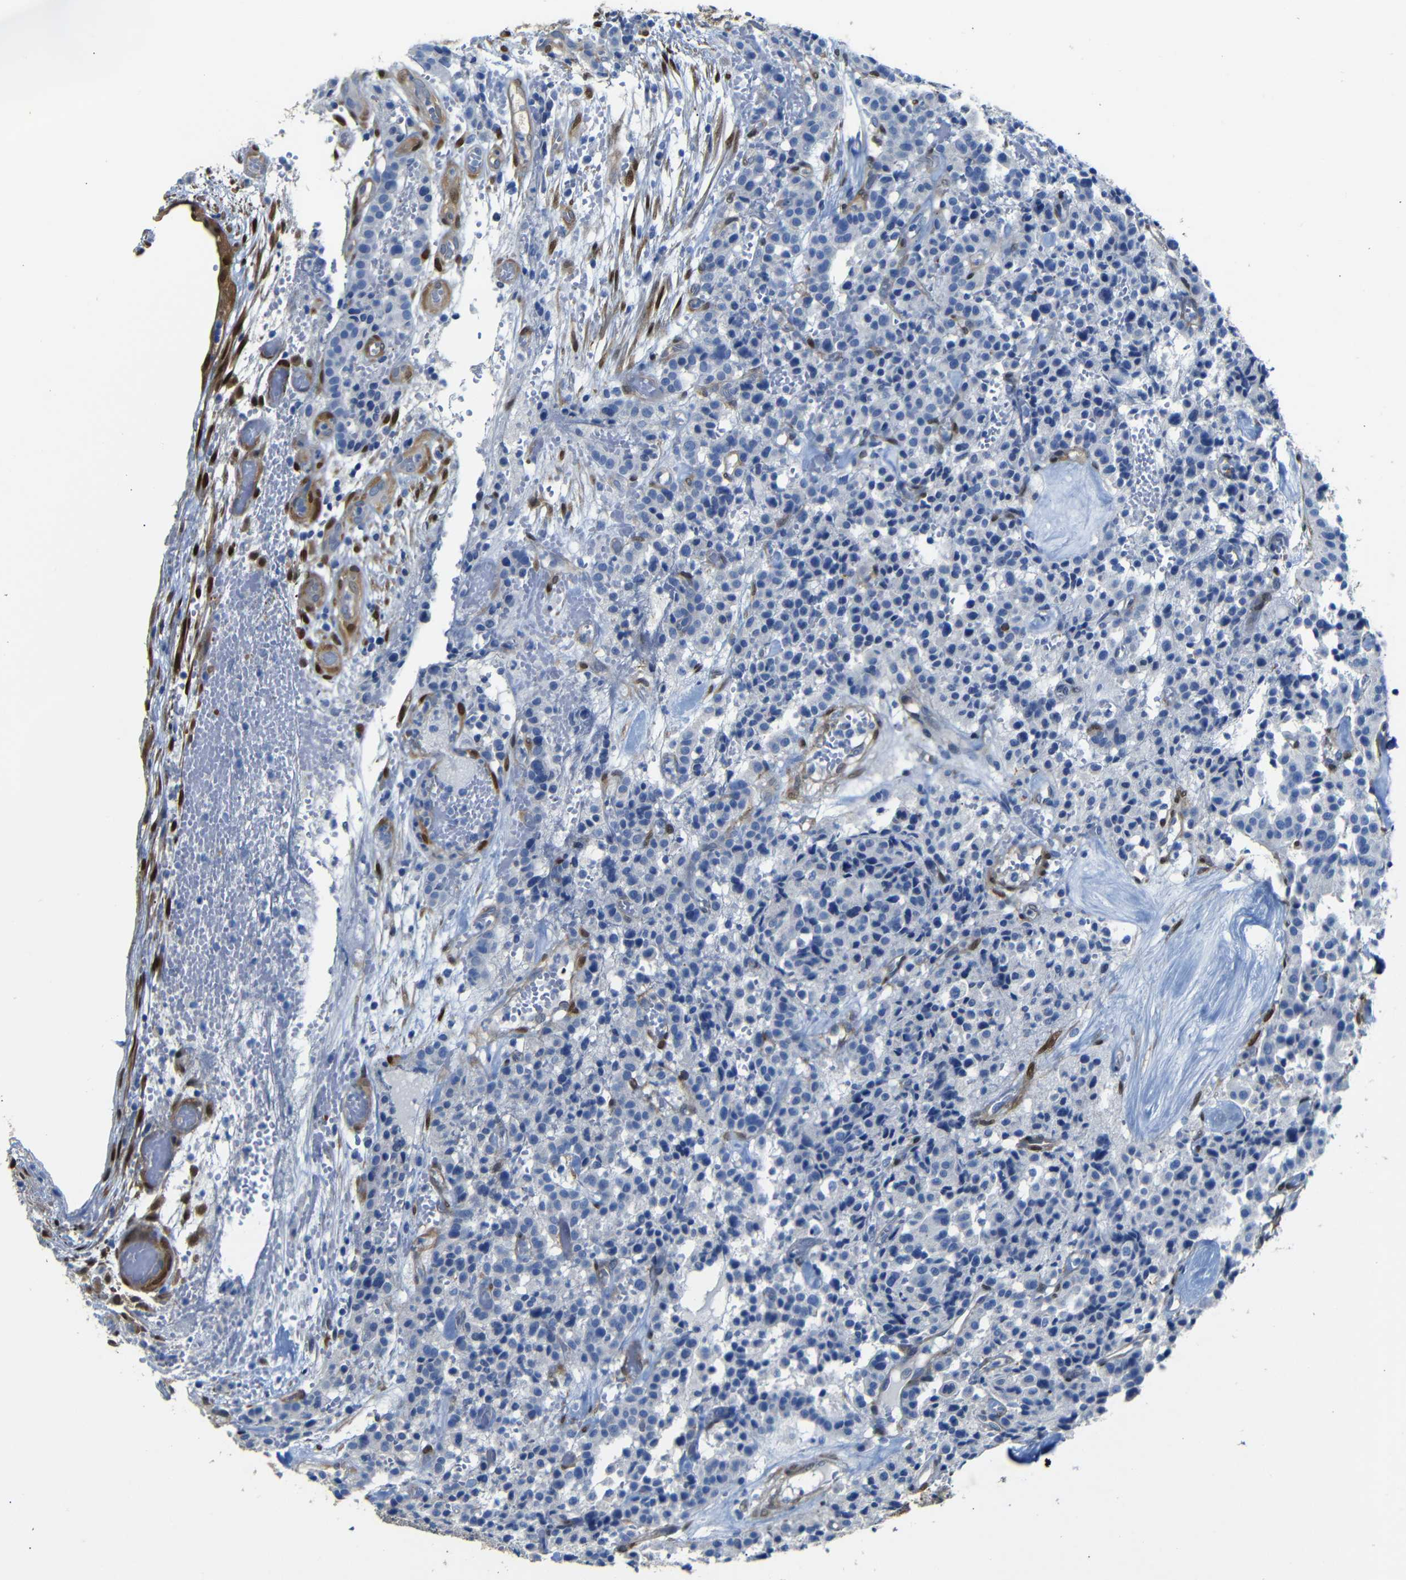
{"staining": {"intensity": "negative", "quantity": "none", "location": "none"}, "tissue": "carcinoid", "cell_type": "Tumor cells", "image_type": "cancer", "snomed": [{"axis": "morphology", "description": "Carcinoid, malignant, NOS"}, {"axis": "topography", "description": "Lung"}], "caption": "High magnification brightfield microscopy of carcinoid stained with DAB (brown) and counterstained with hematoxylin (blue): tumor cells show no significant staining.", "gene": "YAP1", "patient": {"sex": "male", "age": 30}}